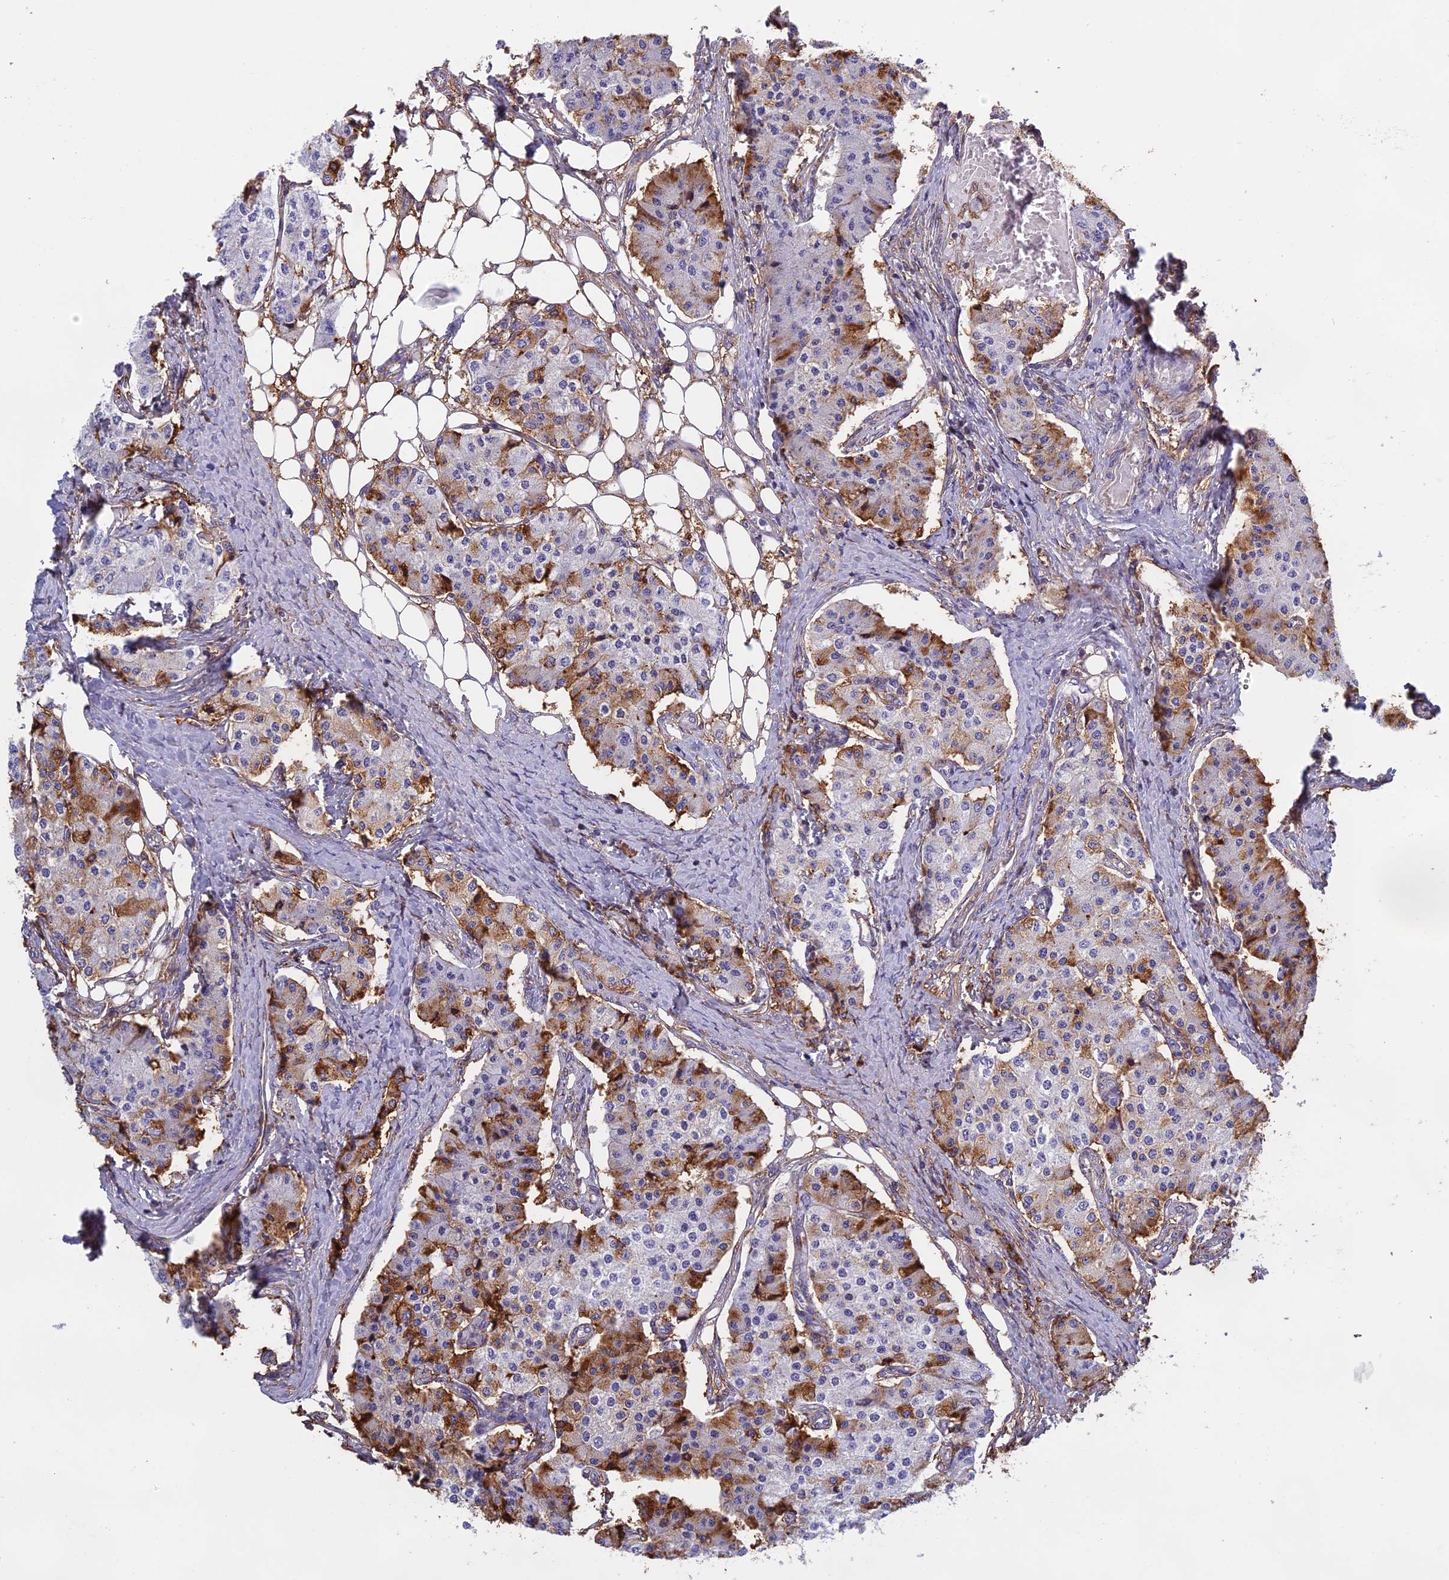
{"staining": {"intensity": "moderate", "quantity": "25%-75%", "location": "cytoplasmic/membranous"}, "tissue": "carcinoid", "cell_type": "Tumor cells", "image_type": "cancer", "snomed": [{"axis": "morphology", "description": "Carcinoid, malignant, NOS"}, {"axis": "topography", "description": "Colon"}], "caption": "Tumor cells demonstrate medium levels of moderate cytoplasmic/membranous positivity in approximately 25%-75% of cells in carcinoid.", "gene": "TMEM255B", "patient": {"sex": "female", "age": 52}}